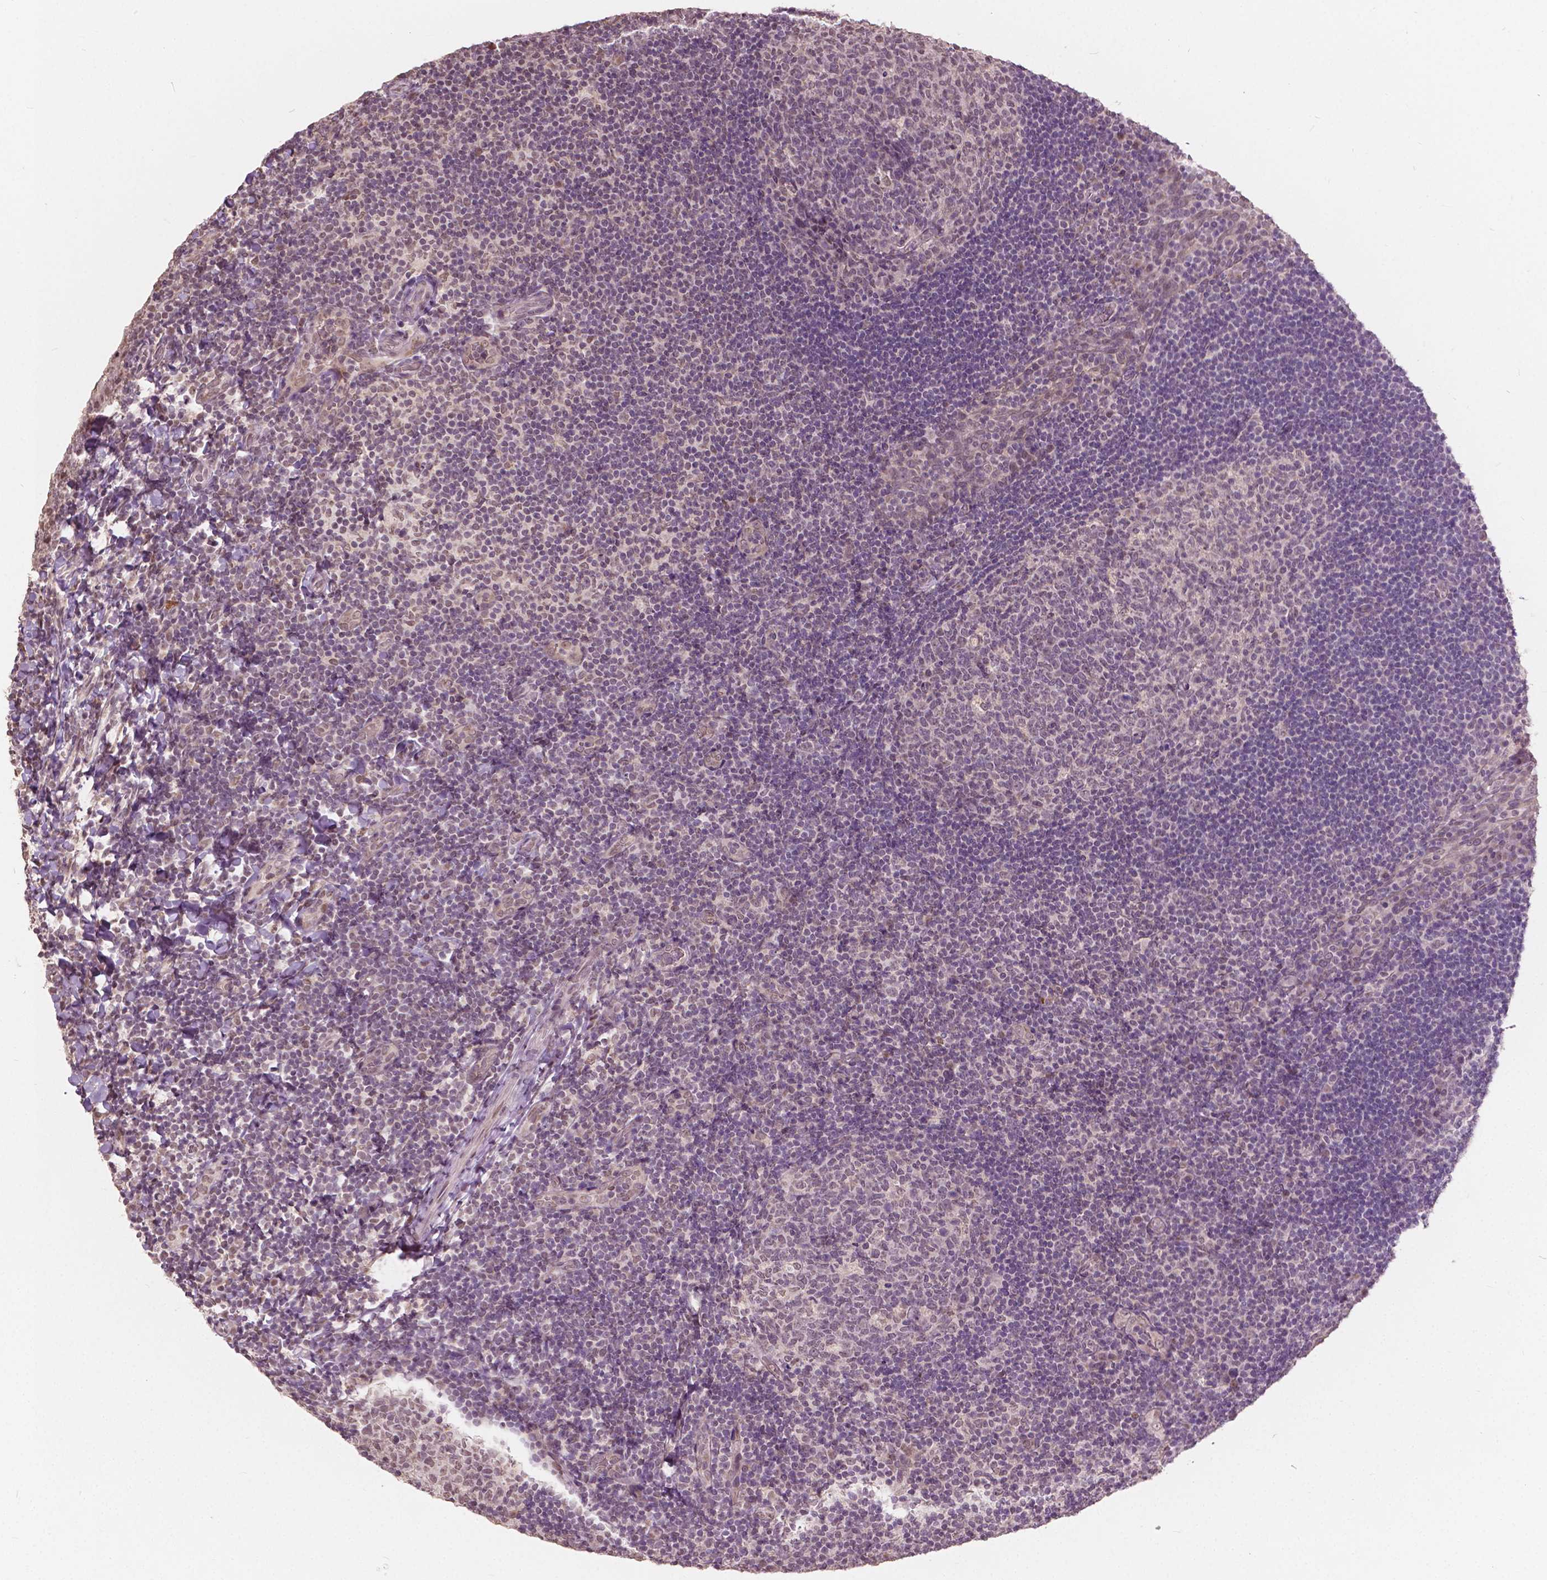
{"staining": {"intensity": "weak", "quantity": "25%-75%", "location": "nuclear"}, "tissue": "tonsil", "cell_type": "Germinal center cells", "image_type": "normal", "snomed": [{"axis": "morphology", "description": "Normal tissue, NOS"}, {"axis": "topography", "description": "Tonsil"}], "caption": "A histopathology image of tonsil stained for a protein reveals weak nuclear brown staining in germinal center cells.", "gene": "HOXA10", "patient": {"sex": "male", "age": 17}}